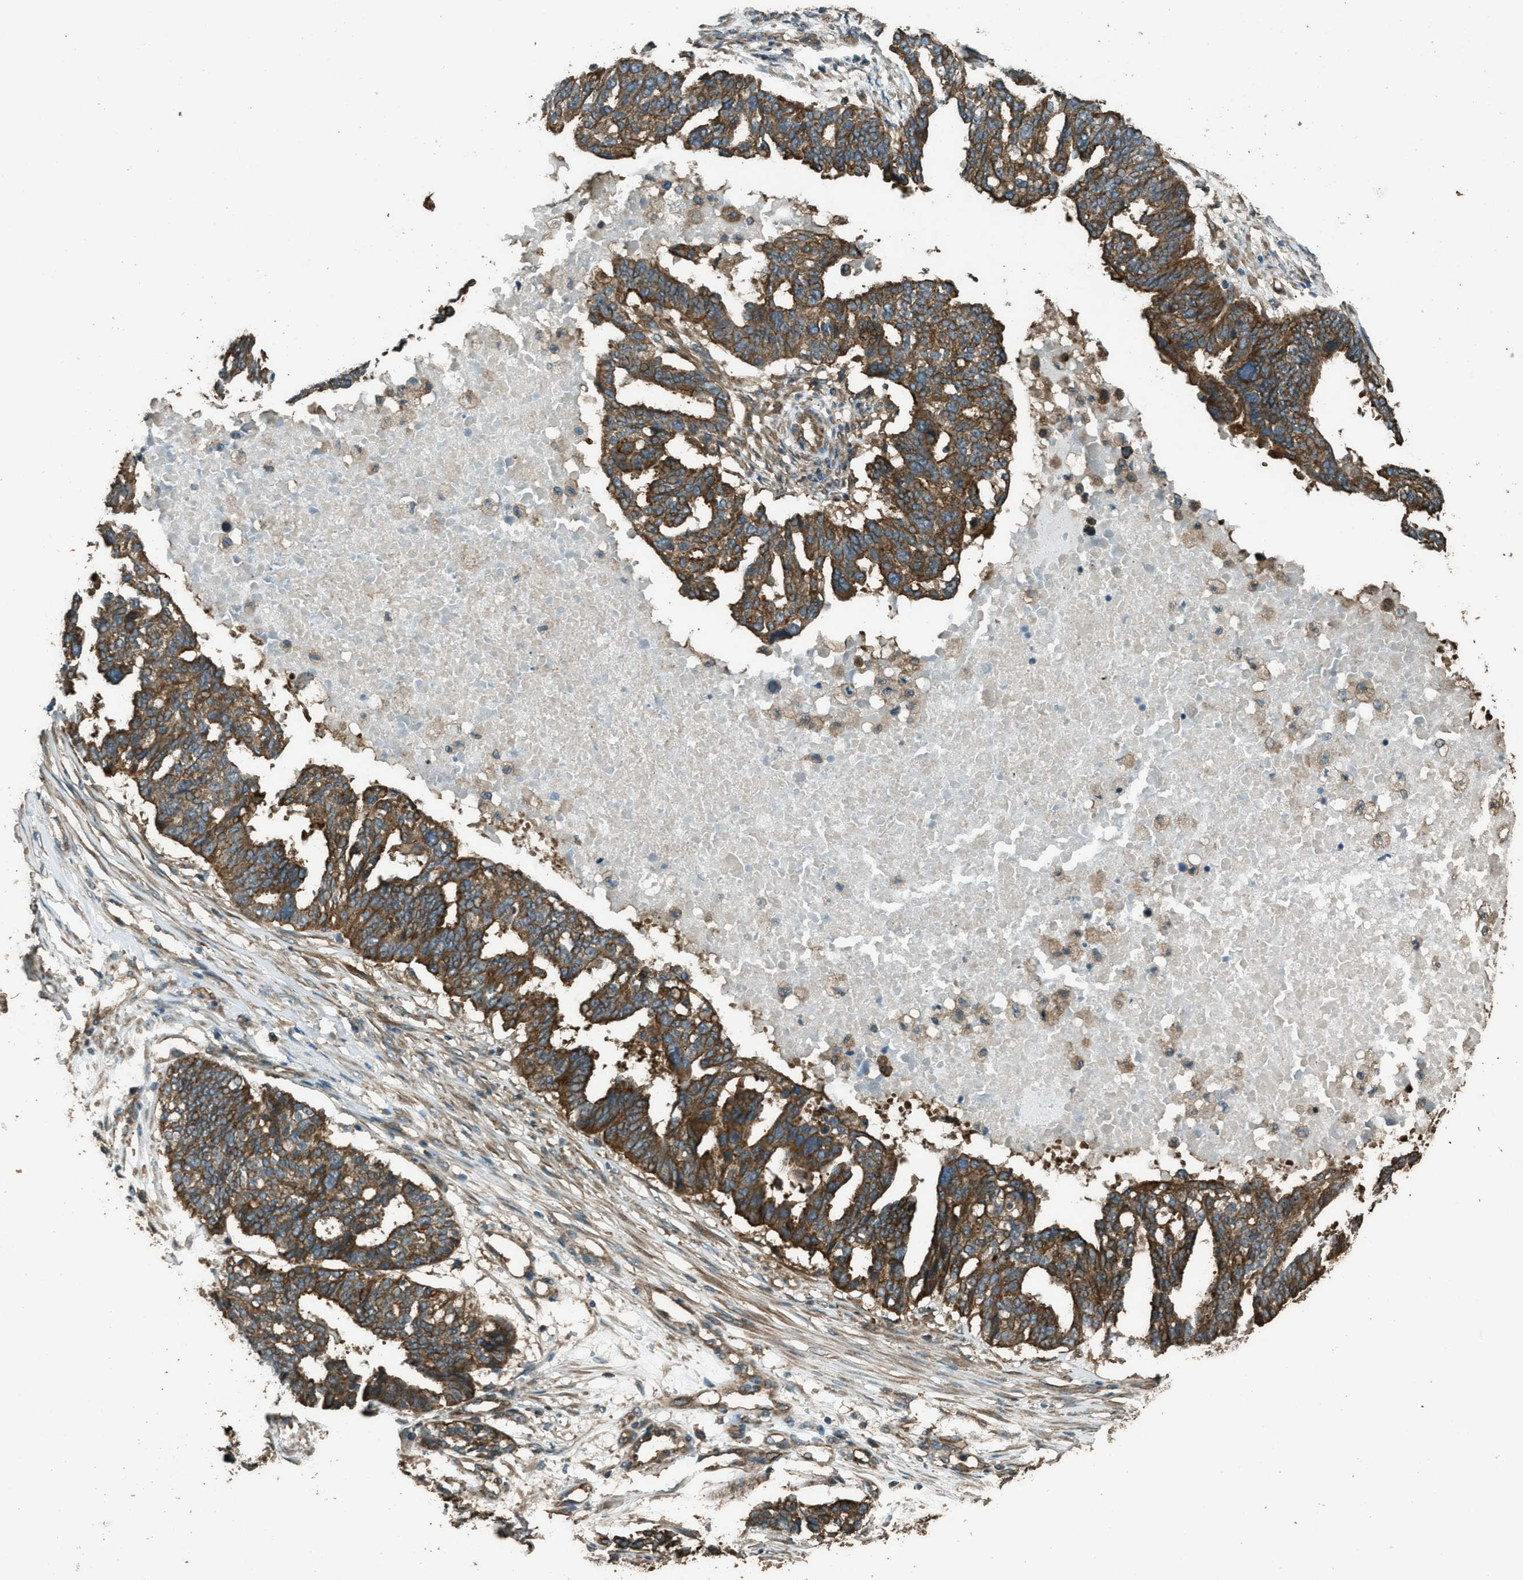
{"staining": {"intensity": "strong", "quantity": ">75%", "location": "cytoplasmic/membranous"}, "tissue": "ovarian cancer", "cell_type": "Tumor cells", "image_type": "cancer", "snomed": [{"axis": "morphology", "description": "Cystadenocarcinoma, serous, NOS"}, {"axis": "topography", "description": "Ovary"}], "caption": "DAB (3,3'-diaminobenzidine) immunohistochemical staining of human ovarian serous cystadenocarcinoma demonstrates strong cytoplasmic/membranous protein staining in approximately >75% of tumor cells. The protein of interest is shown in brown color, while the nuclei are stained blue.", "gene": "MARS1", "patient": {"sex": "female", "age": 59}}